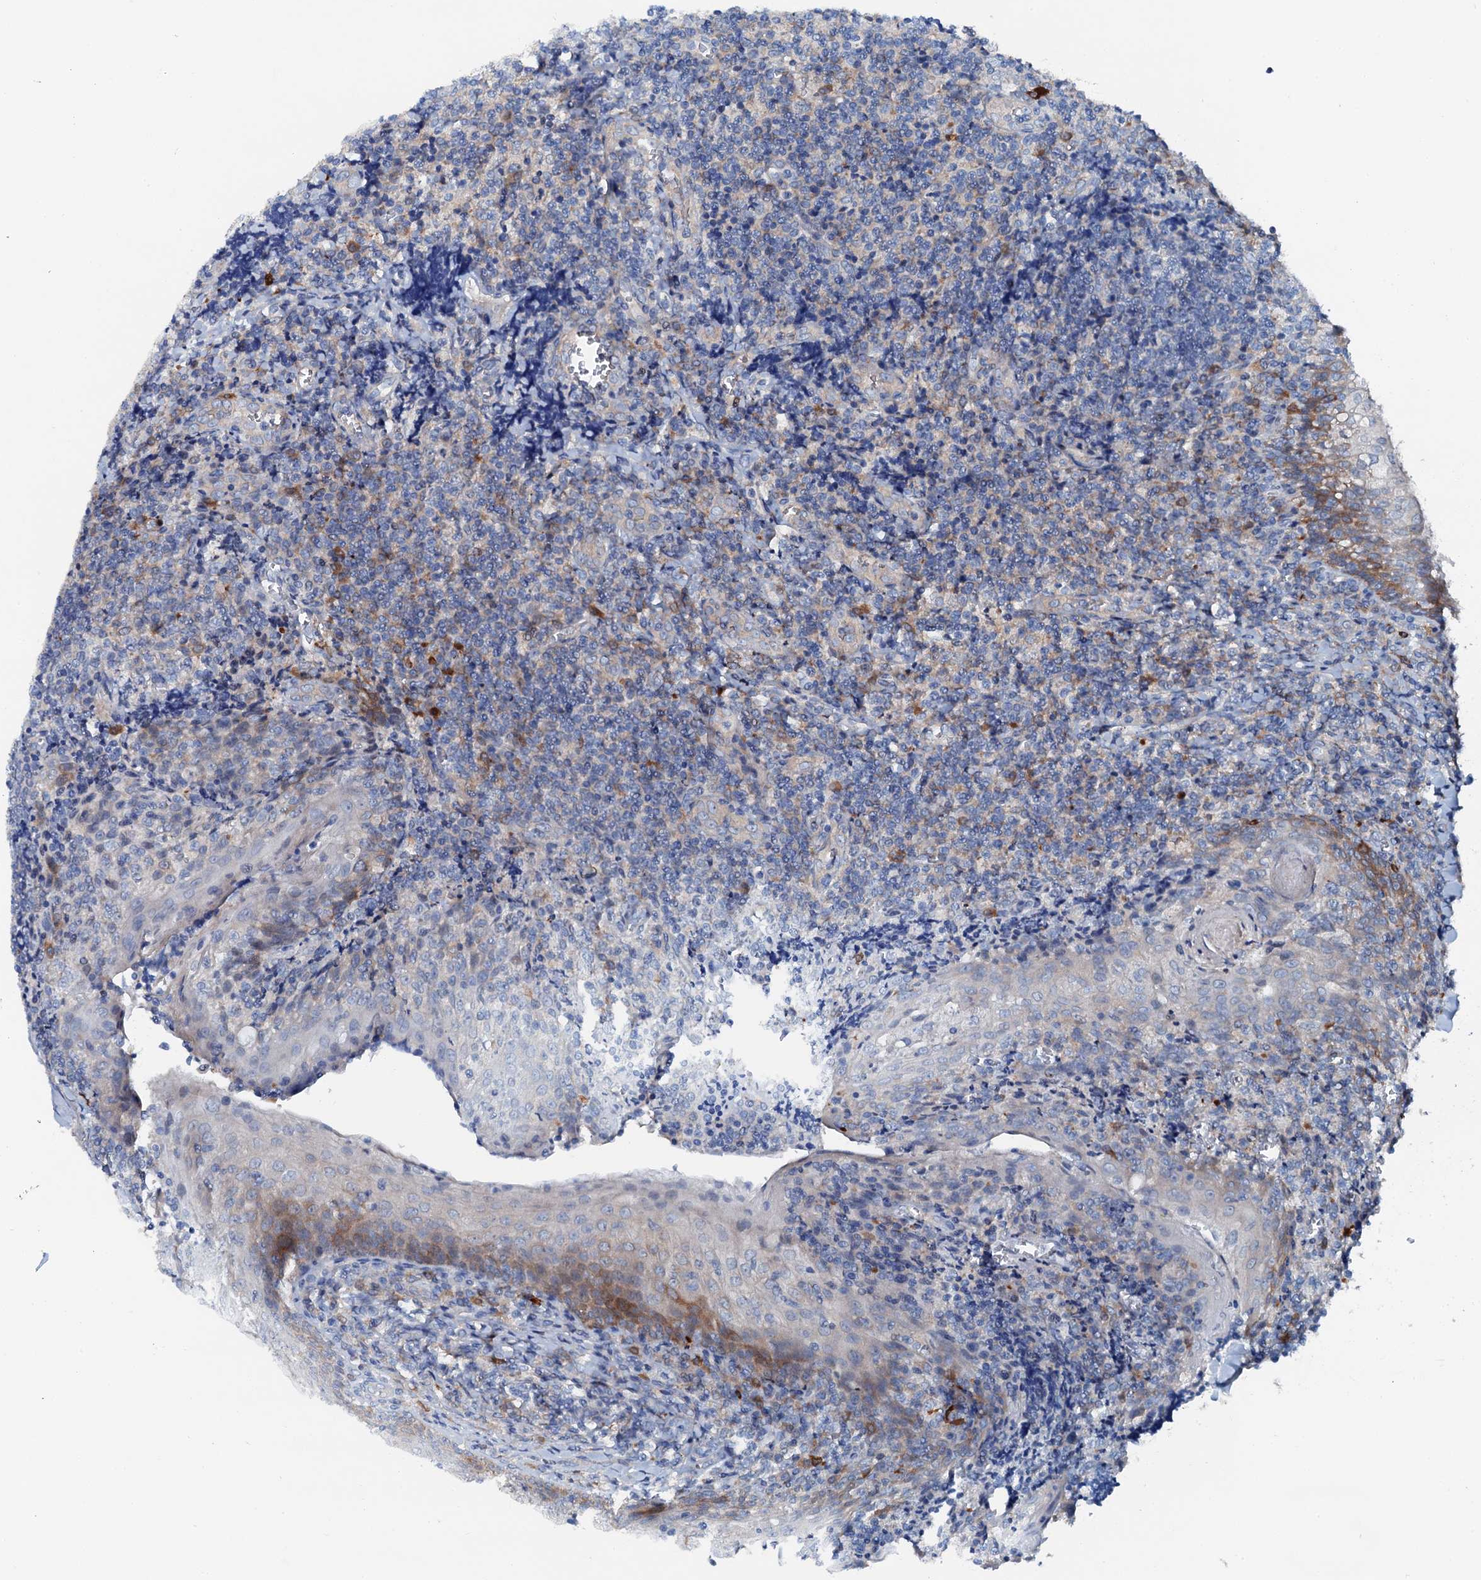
{"staining": {"intensity": "moderate", "quantity": ">75%", "location": "cytoplasmic/membranous"}, "tissue": "tonsil", "cell_type": "Germinal center cells", "image_type": "normal", "snomed": [{"axis": "morphology", "description": "Normal tissue, NOS"}, {"axis": "topography", "description": "Tonsil"}], "caption": "Moderate cytoplasmic/membranous expression for a protein is appreciated in about >75% of germinal center cells of benign tonsil using immunohistochemistry (IHC).", "gene": "GFOD2", "patient": {"sex": "male", "age": 27}}